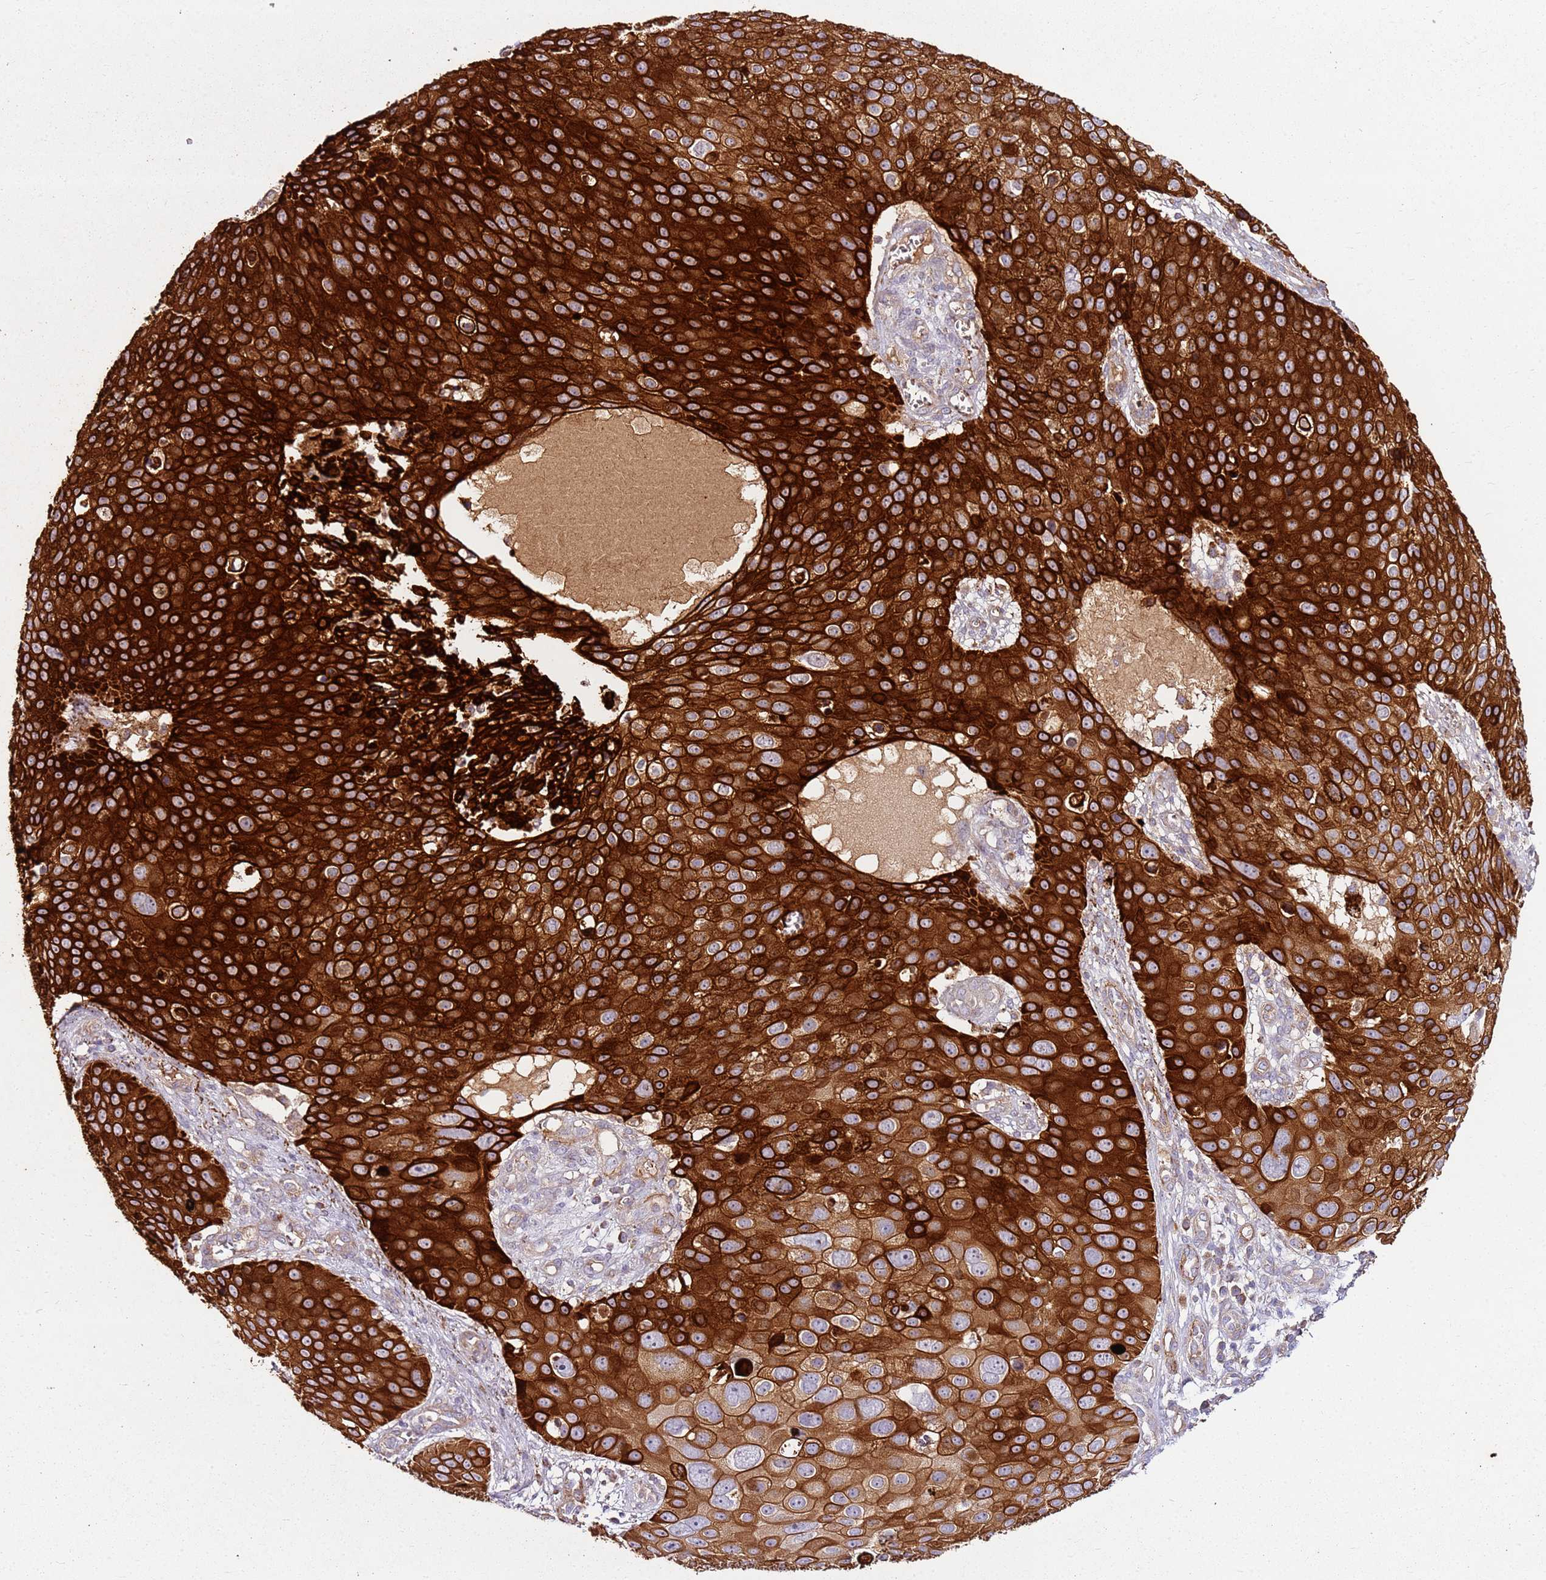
{"staining": {"intensity": "strong", "quantity": ">75%", "location": "cytoplasmic/membranous"}, "tissue": "skin cancer", "cell_type": "Tumor cells", "image_type": "cancer", "snomed": [{"axis": "morphology", "description": "Squamous cell carcinoma, NOS"}, {"axis": "topography", "description": "Skin"}], "caption": "An immunohistochemistry histopathology image of tumor tissue is shown. Protein staining in brown labels strong cytoplasmic/membranous positivity in squamous cell carcinoma (skin) within tumor cells.", "gene": "KRTAP21-3", "patient": {"sex": "male", "age": 71}}